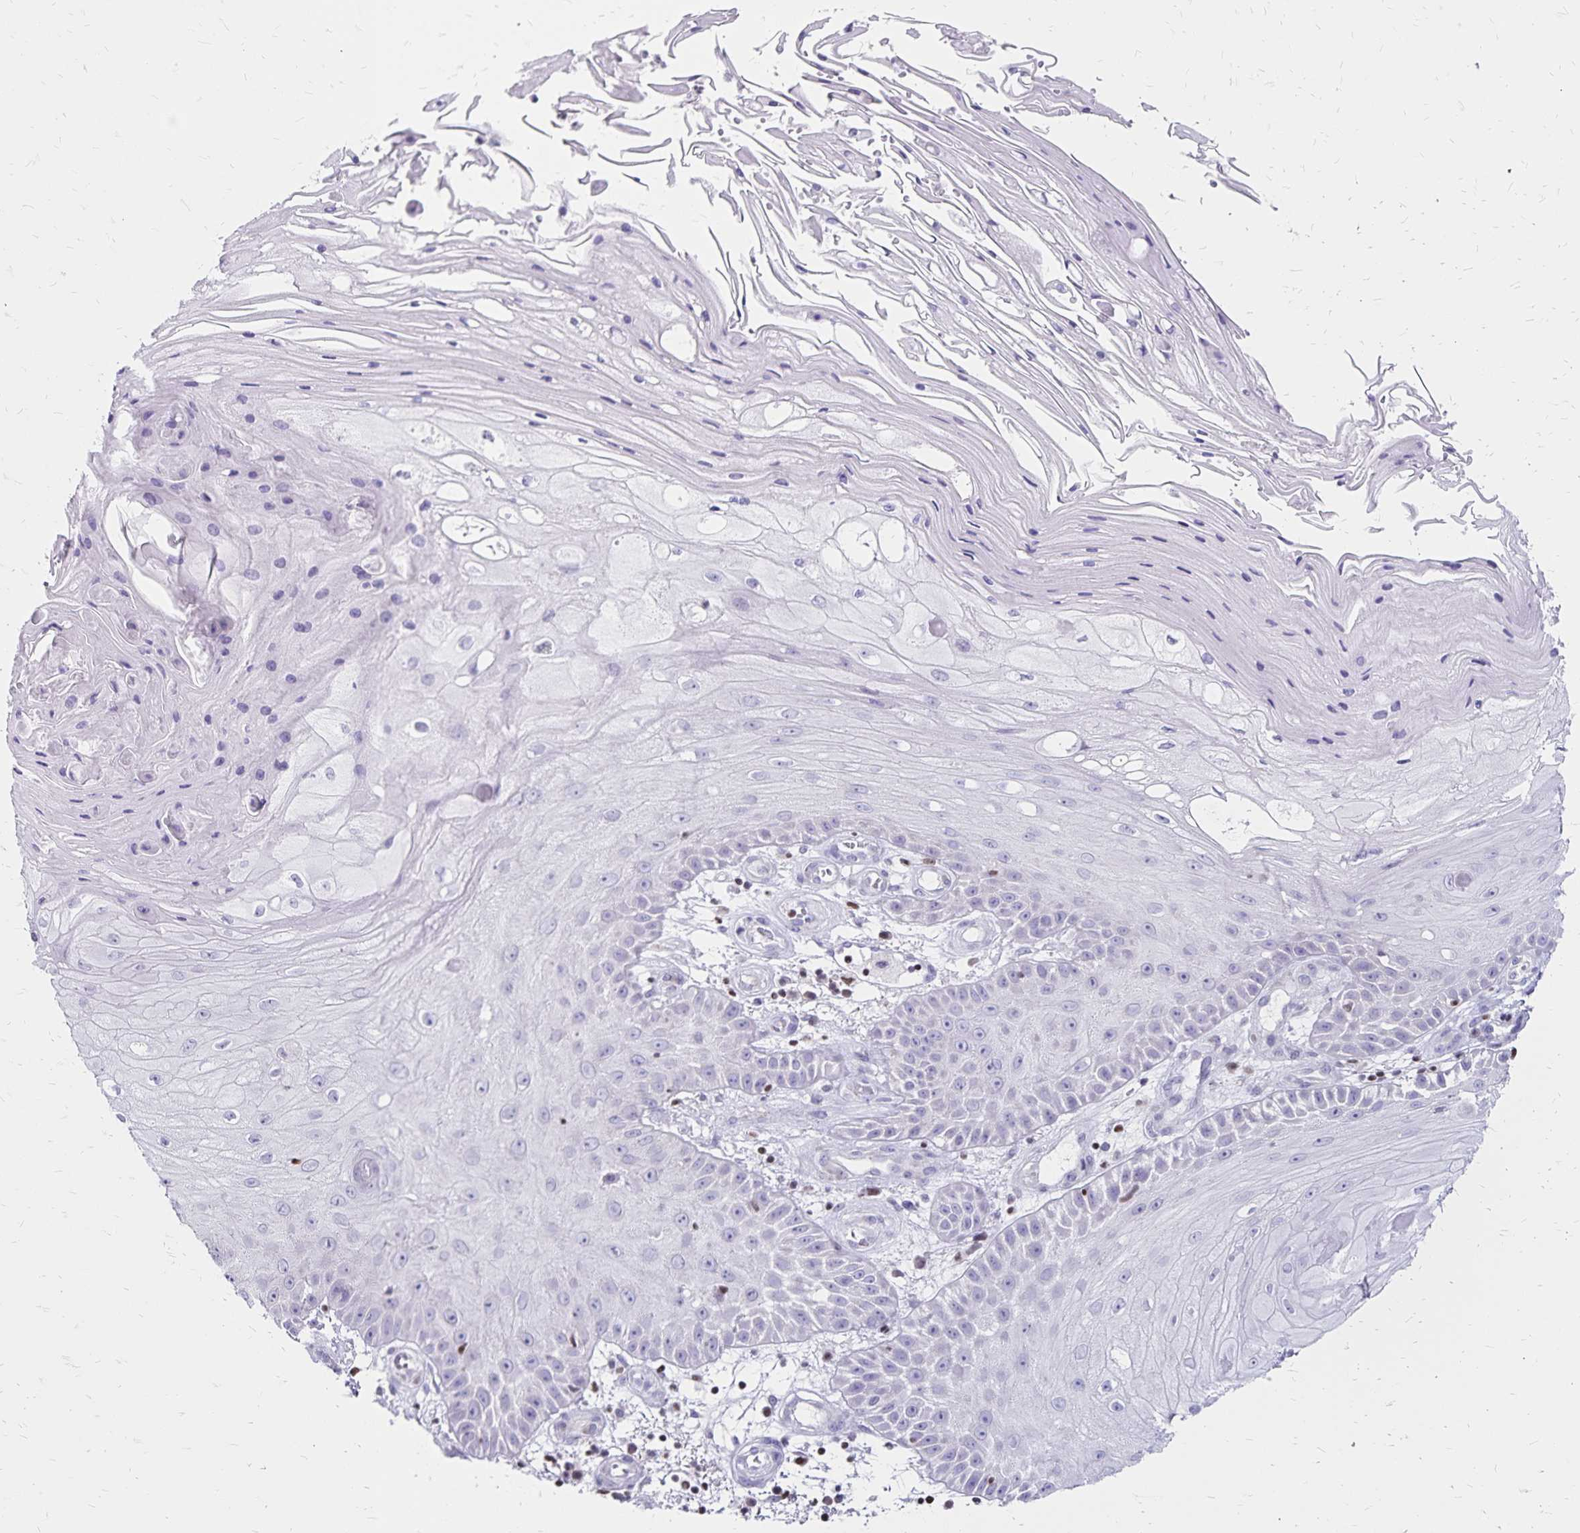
{"staining": {"intensity": "negative", "quantity": "none", "location": "none"}, "tissue": "skin cancer", "cell_type": "Tumor cells", "image_type": "cancer", "snomed": [{"axis": "morphology", "description": "Squamous cell carcinoma, NOS"}, {"axis": "topography", "description": "Skin"}], "caption": "DAB immunohistochemical staining of human skin cancer demonstrates no significant positivity in tumor cells.", "gene": "IKZF1", "patient": {"sex": "male", "age": 70}}